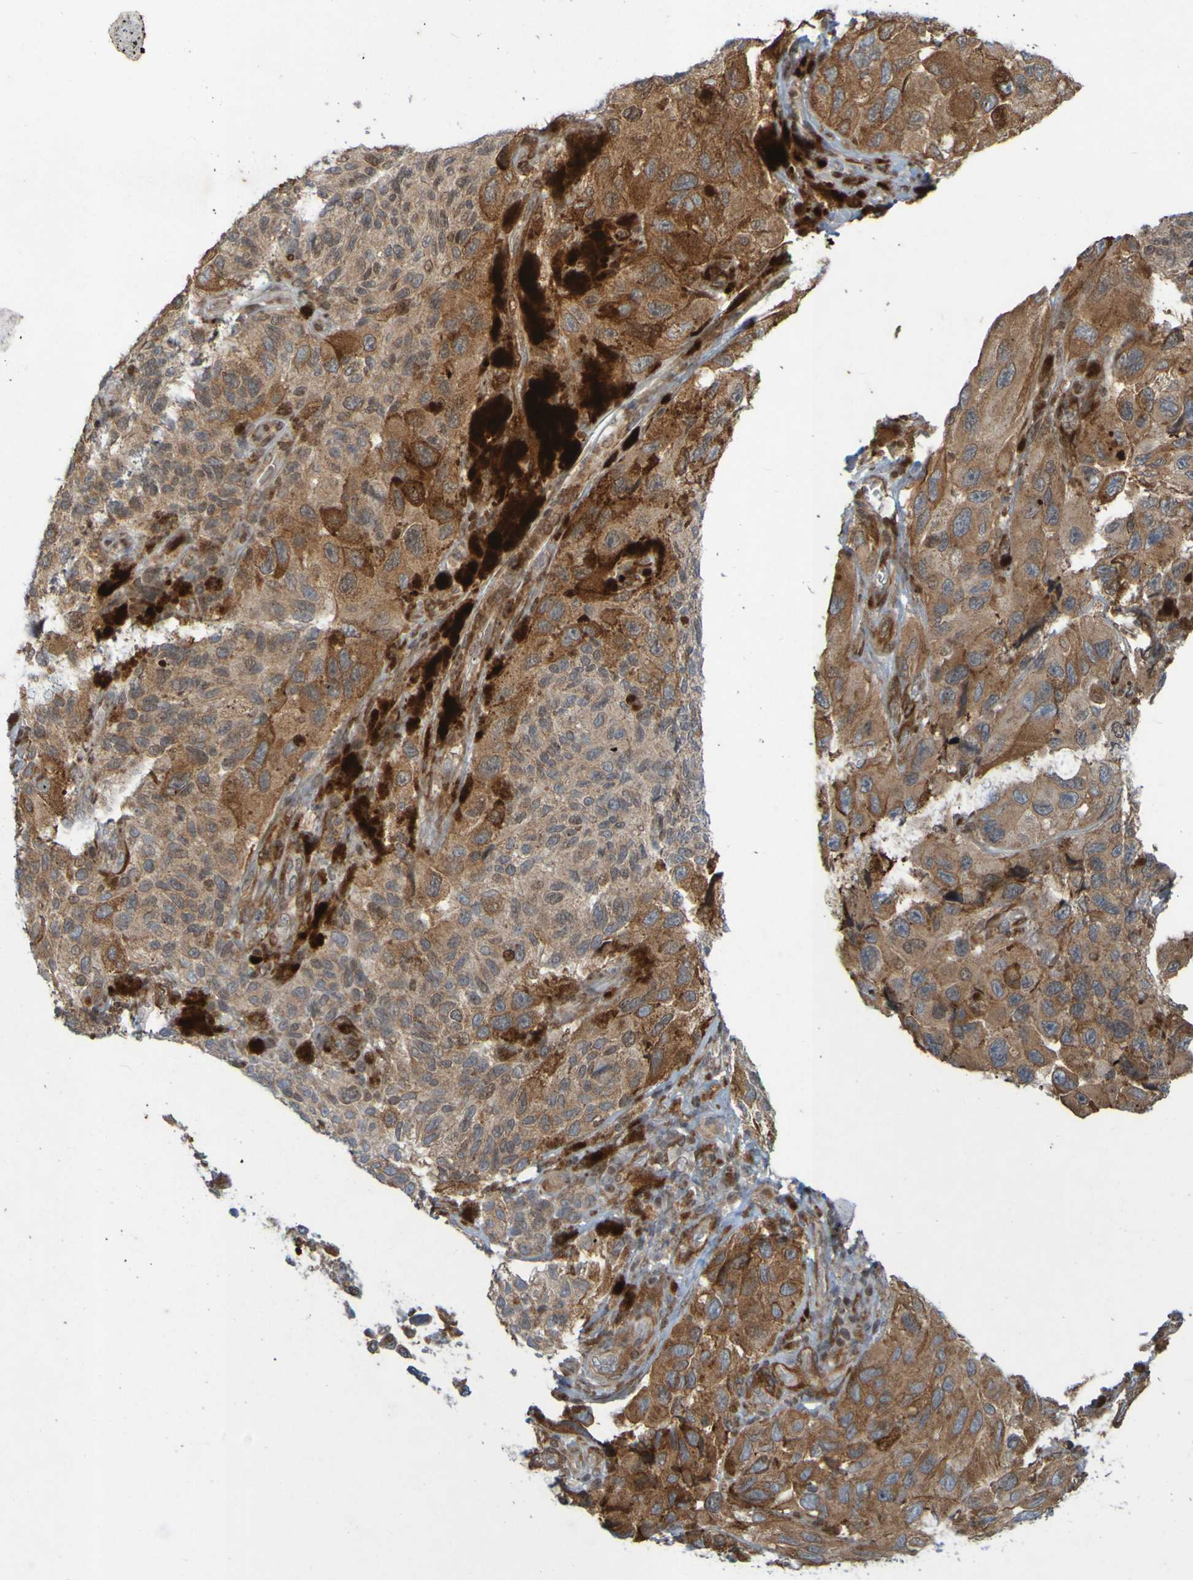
{"staining": {"intensity": "moderate", "quantity": ">75%", "location": "cytoplasmic/membranous"}, "tissue": "melanoma", "cell_type": "Tumor cells", "image_type": "cancer", "snomed": [{"axis": "morphology", "description": "Malignant melanoma, NOS"}, {"axis": "topography", "description": "Skin"}], "caption": "Melanoma was stained to show a protein in brown. There is medium levels of moderate cytoplasmic/membranous positivity in about >75% of tumor cells. Nuclei are stained in blue.", "gene": "GUCY1A1", "patient": {"sex": "female", "age": 73}}